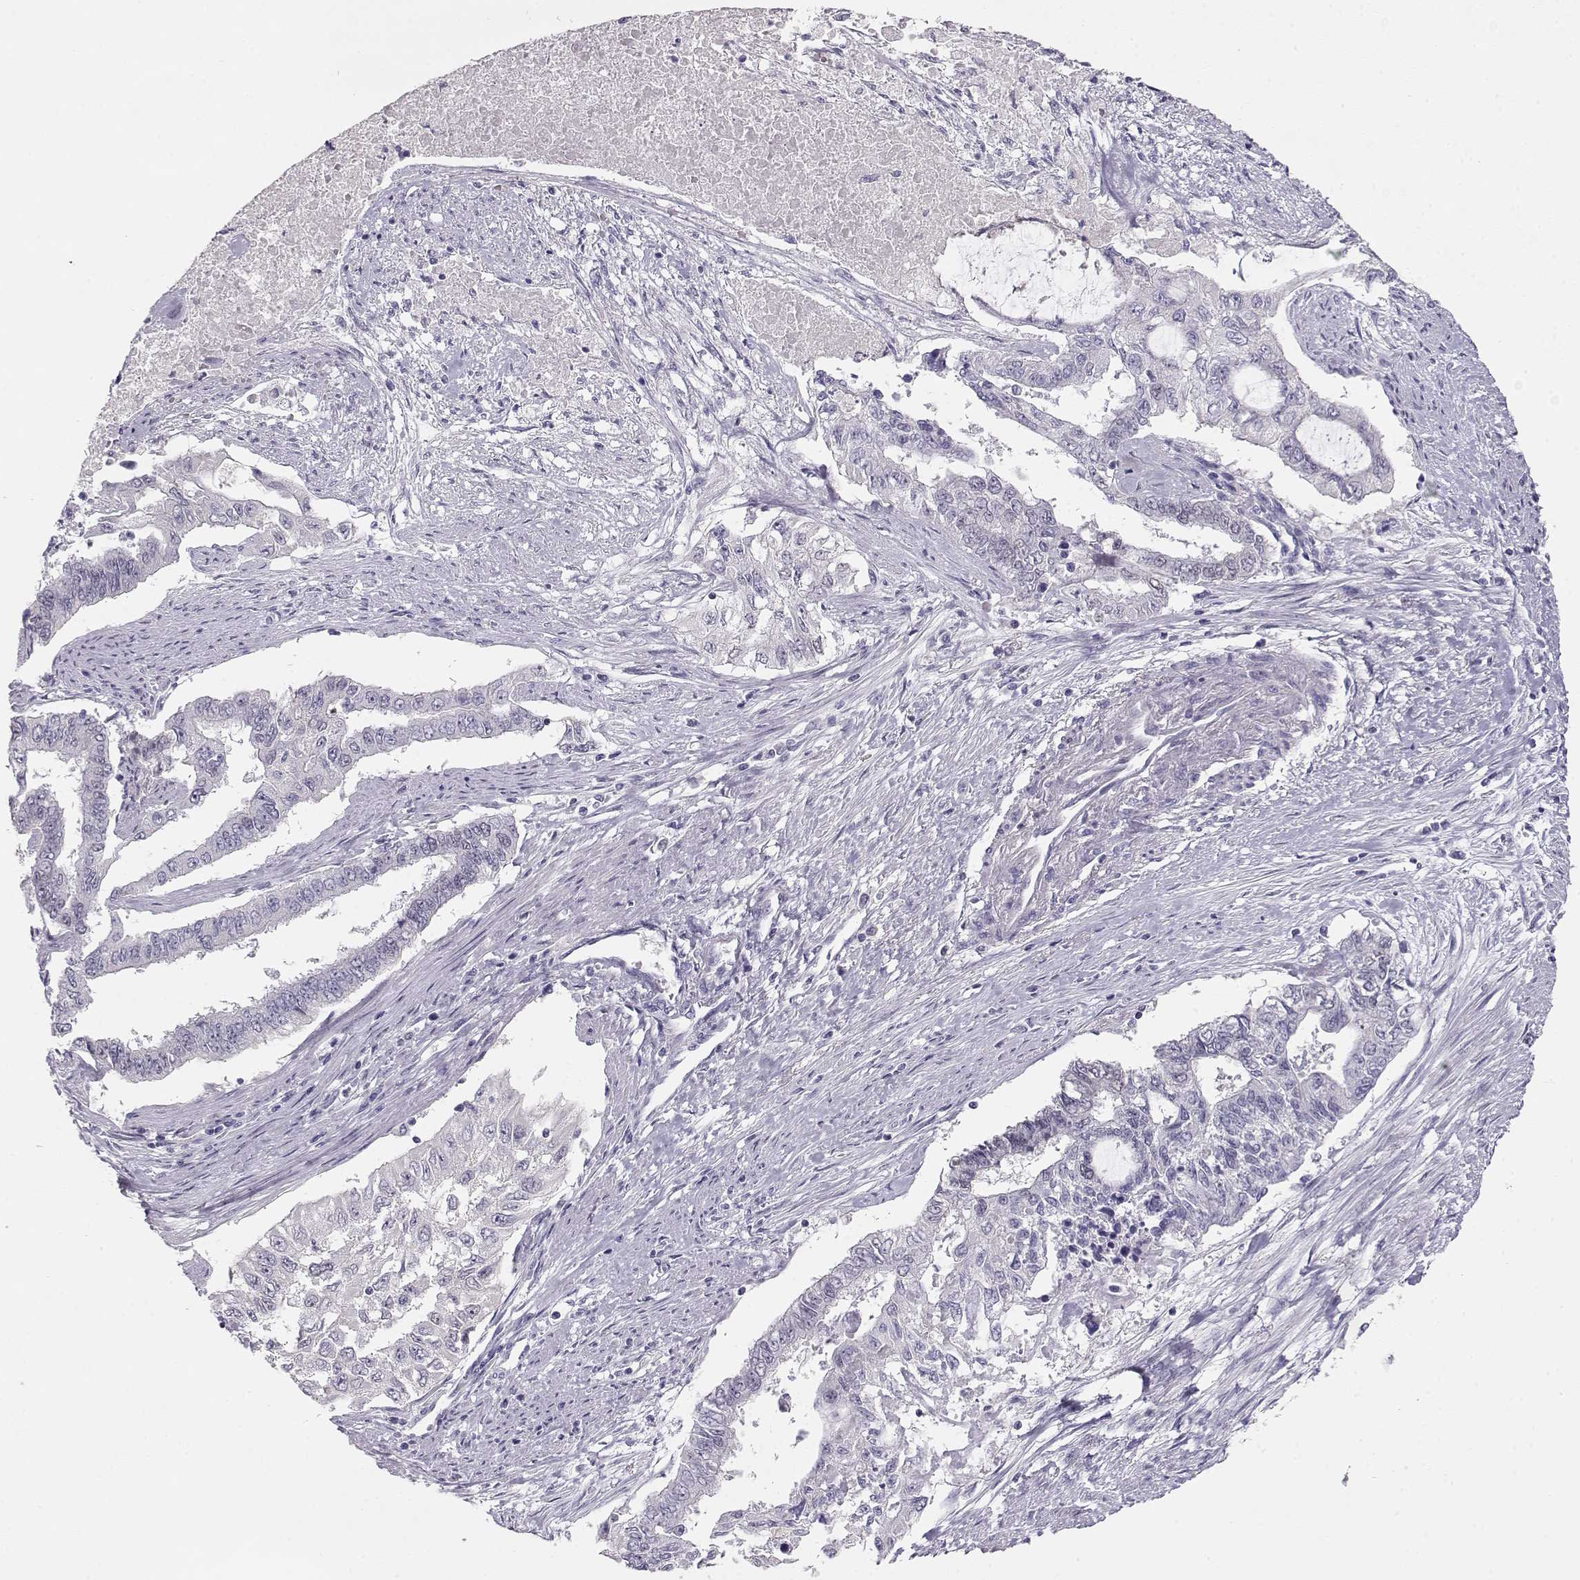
{"staining": {"intensity": "negative", "quantity": "none", "location": "none"}, "tissue": "endometrial cancer", "cell_type": "Tumor cells", "image_type": "cancer", "snomed": [{"axis": "morphology", "description": "Adenocarcinoma, NOS"}, {"axis": "topography", "description": "Uterus"}], "caption": "This is a photomicrograph of IHC staining of endometrial cancer, which shows no expression in tumor cells.", "gene": "OPN5", "patient": {"sex": "female", "age": 59}}